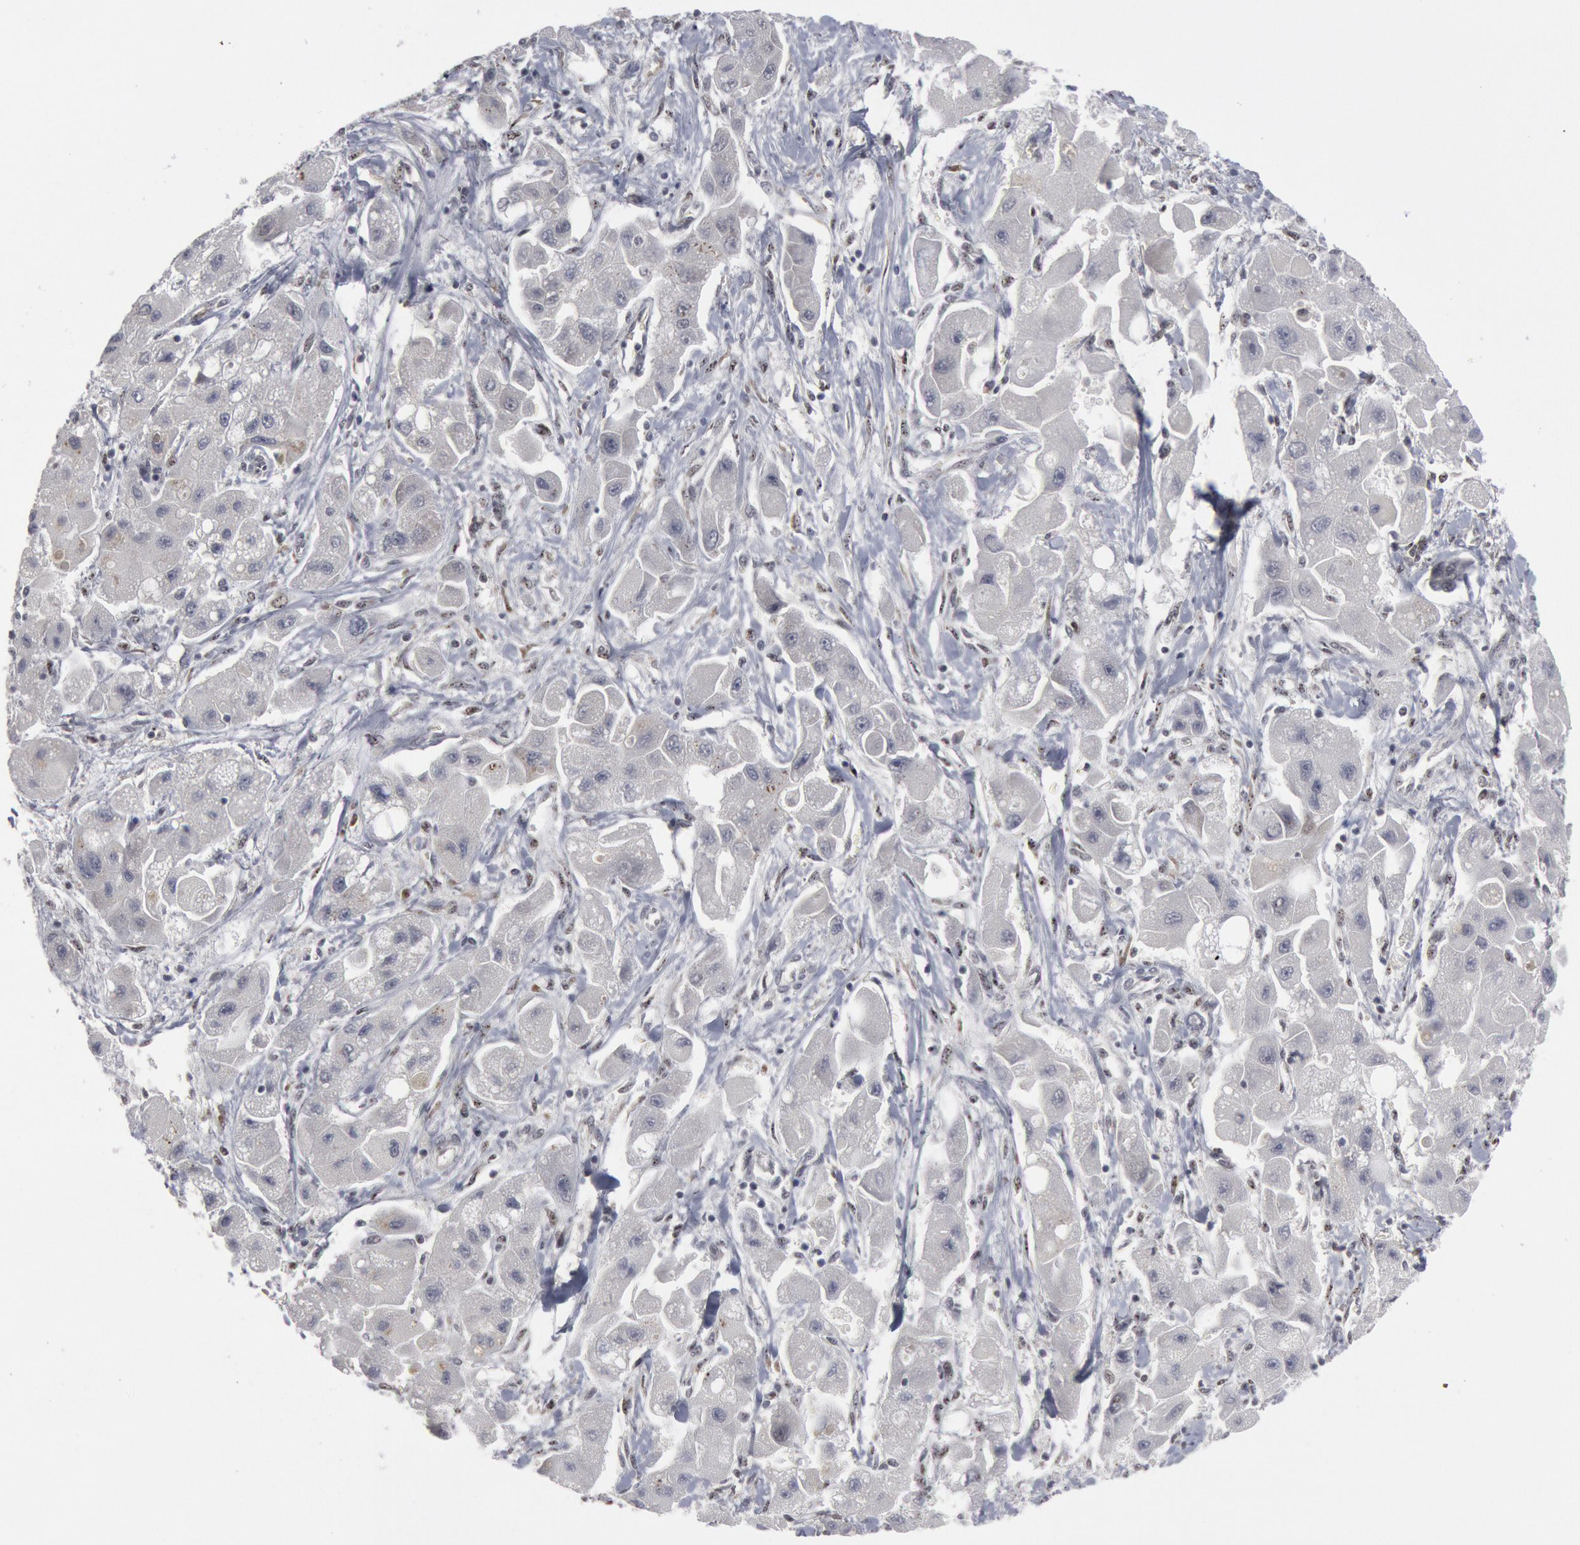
{"staining": {"intensity": "negative", "quantity": "none", "location": "none"}, "tissue": "liver cancer", "cell_type": "Tumor cells", "image_type": "cancer", "snomed": [{"axis": "morphology", "description": "Carcinoma, Hepatocellular, NOS"}, {"axis": "topography", "description": "Liver"}], "caption": "This is an immunohistochemistry micrograph of hepatocellular carcinoma (liver). There is no expression in tumor cells.", "gene": "FOXO1", "patient": {"sex": "male", "age": 24}}